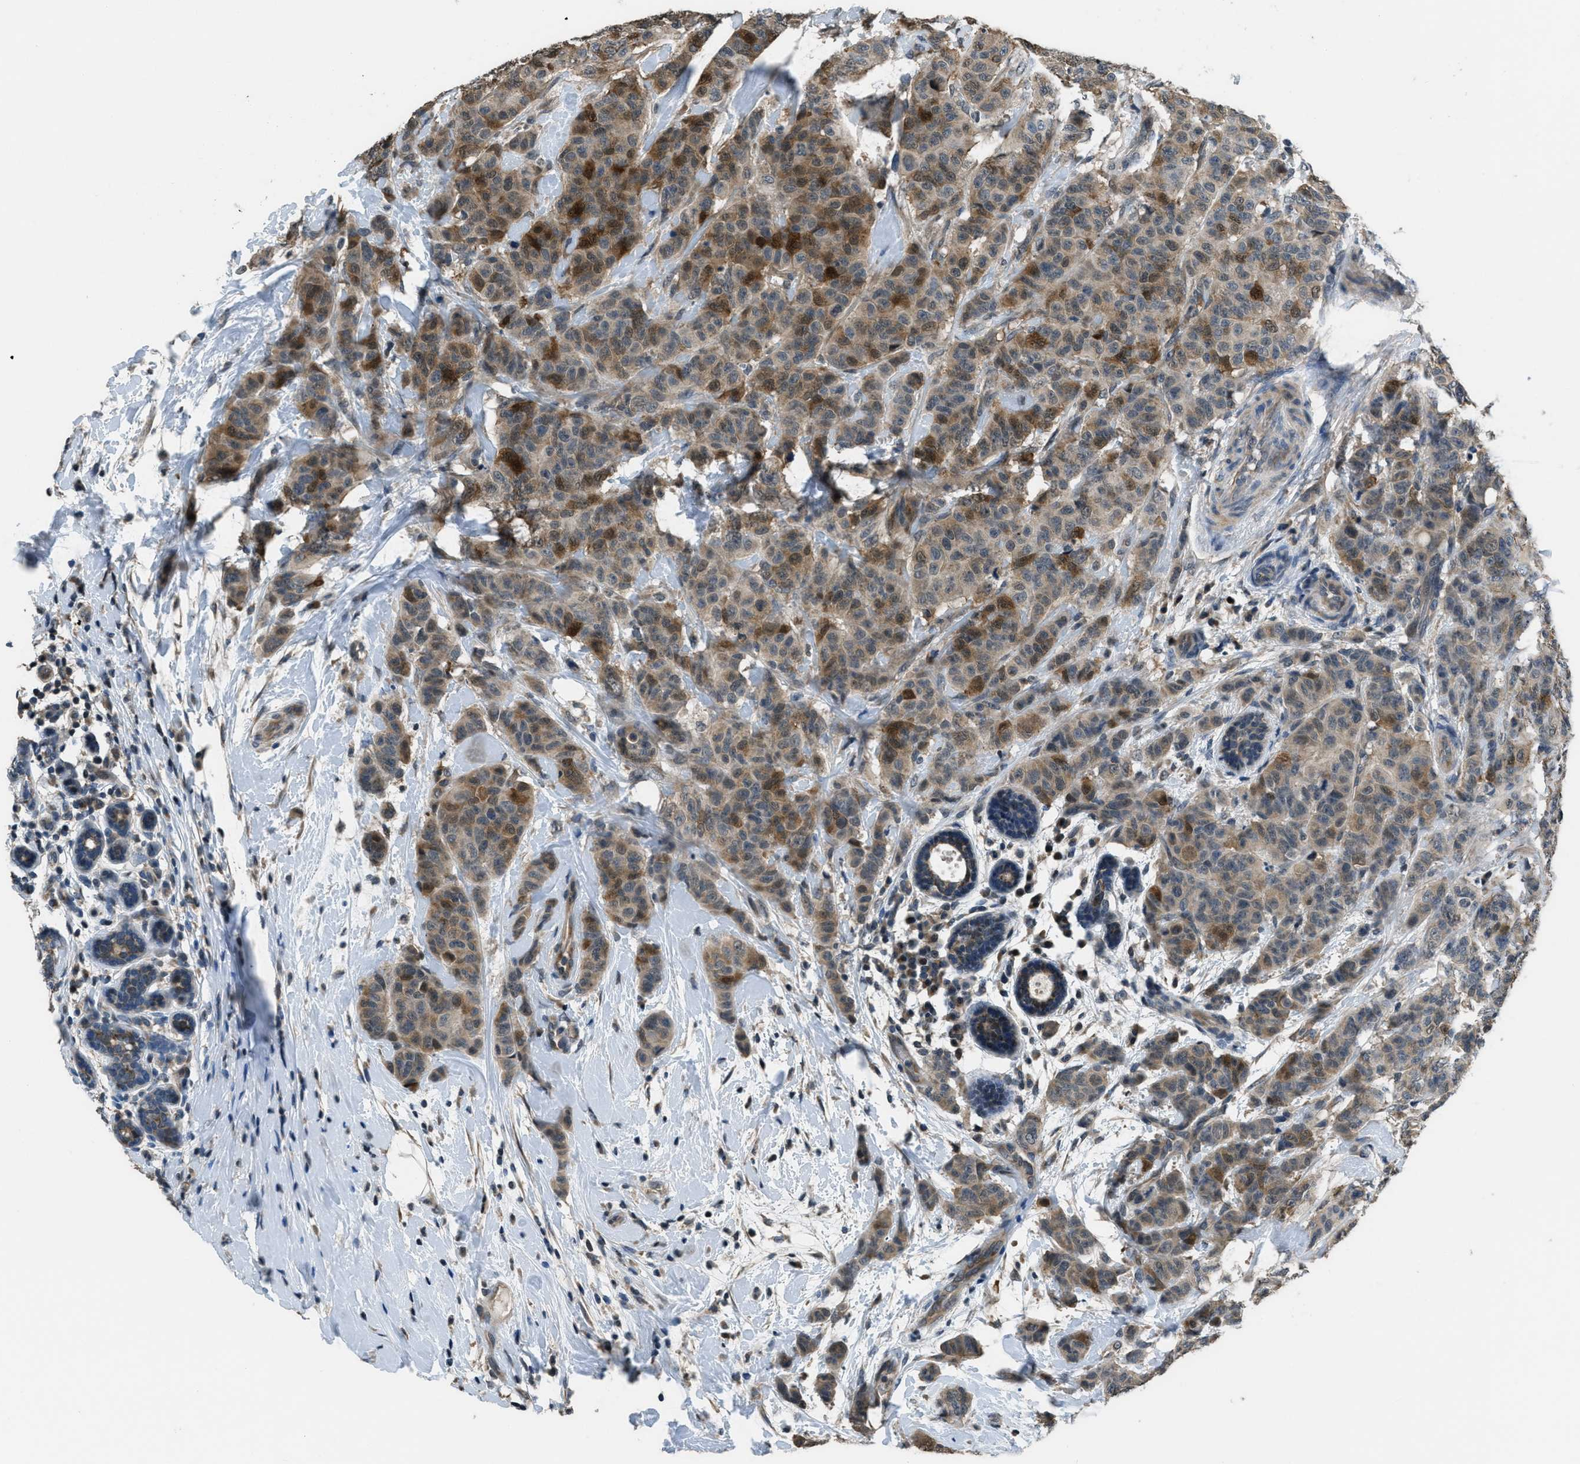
{"staining": {"intensity": "moderate", "quantity": ">75%", "location": "cytoplasmic/membranous"}, "tissue": "breast cancer", "cell_type": "Tumor cells", "image_type": "cancer", "snomed": [{"axis": "morphology", "description": "Normal tissue, NOS"}, {"axis": "morphology", "description": "Duct carcinoma"}, {"axis": "topography", "description": "Breast"}], "caption": "Moderate cytoplasmic/membranous positivity for a protein is present in about >75% of tumor cells of infiltrating ductal carcinoma (breast) using IHC.", "gene": "NAT1", "patient": {"sex": "female", "age": 40}}